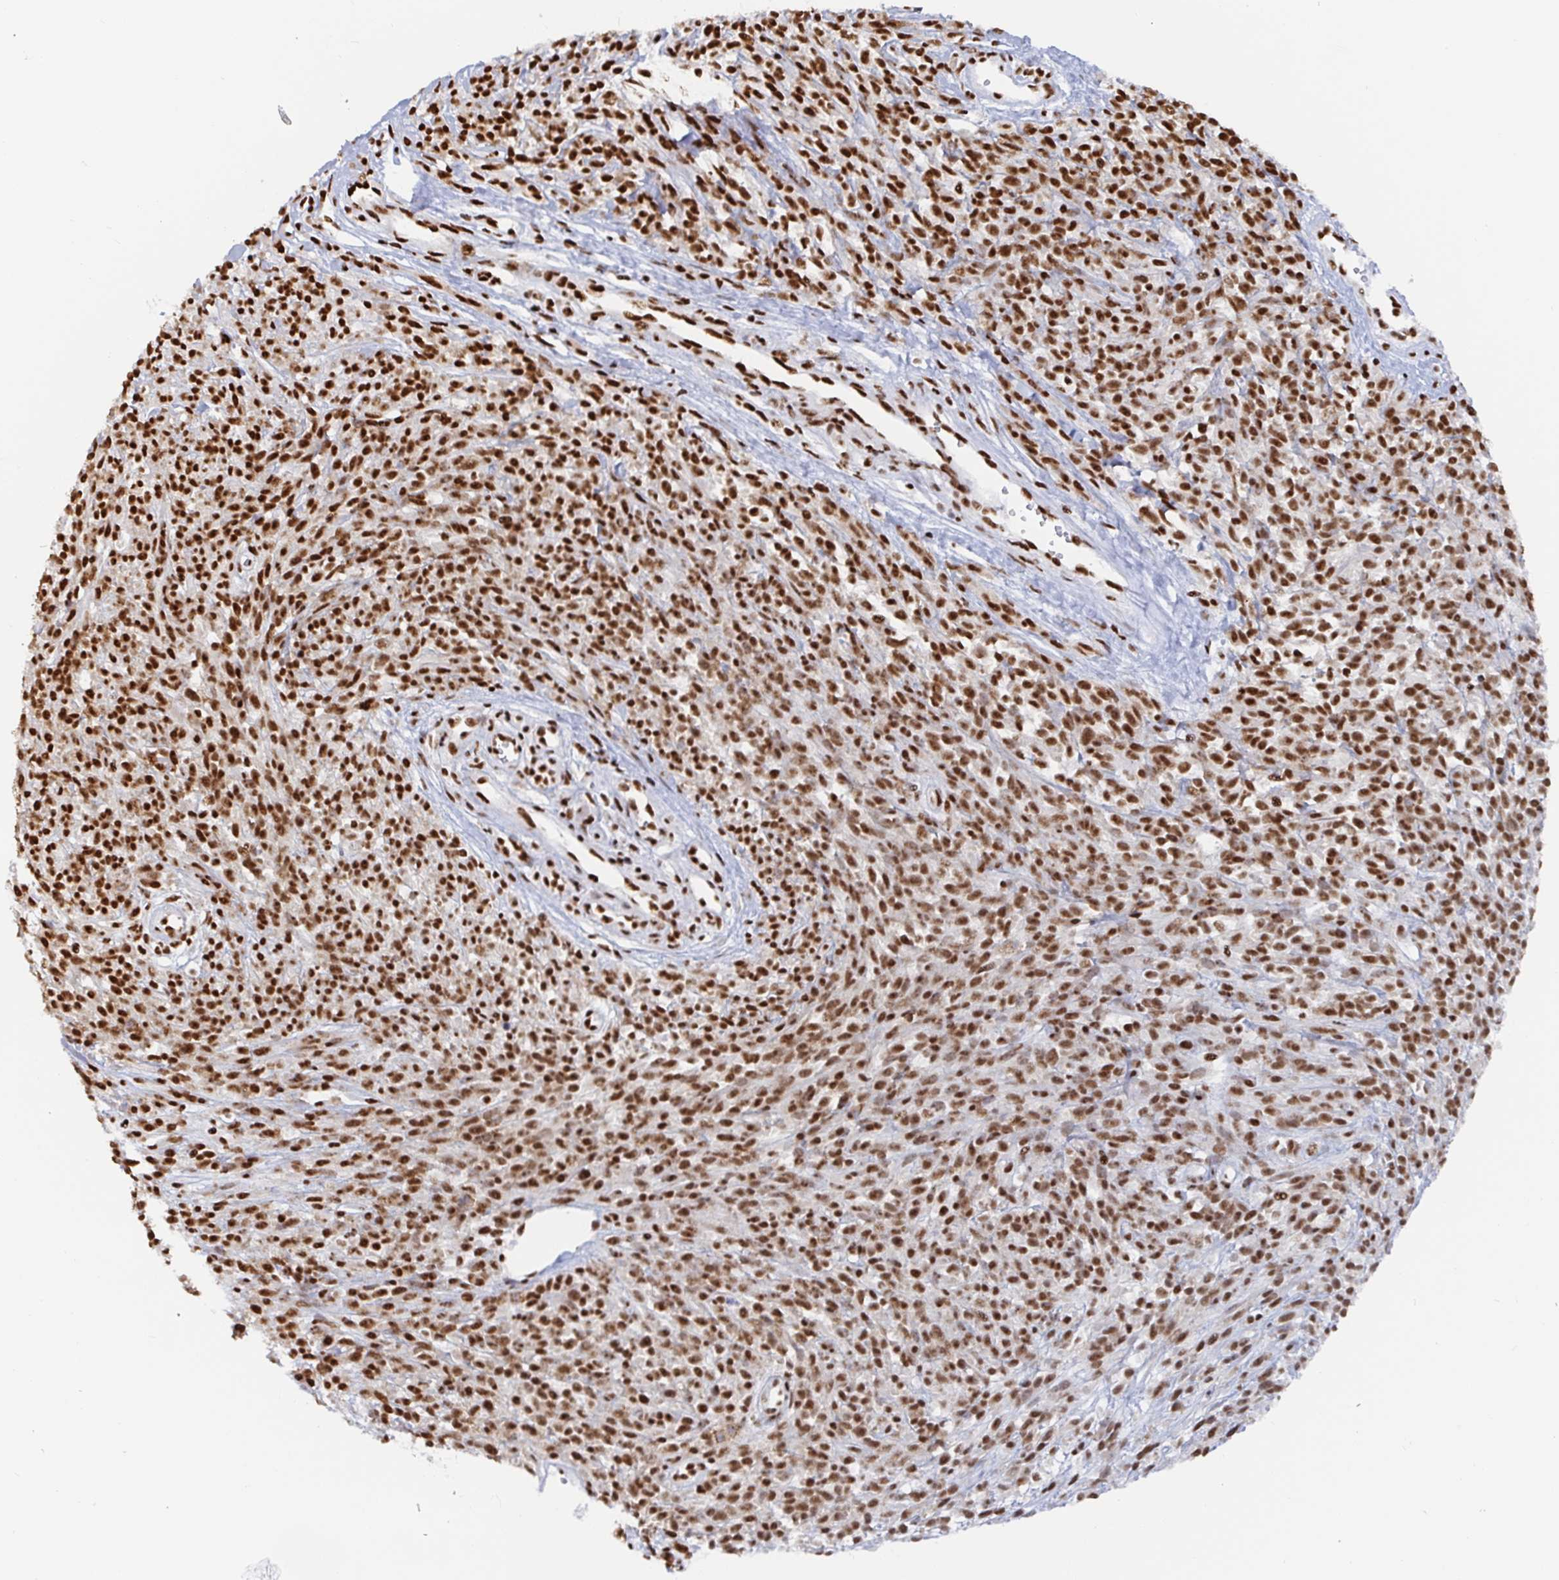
{"staining": {"intensity": "strong", "quantity": ">75%", "location": "nuclear"}, "tissue": "melanoma", "cell_type": "Tumor cells", "image_type": "cancer", "snomed": [{"axis": "morphology", "description": "Malignant melanoma, NOS"}, {"axis": "topography", "description": "Skin"}, {"axis": "topography", "description": "Skin of trunk"}], "caption": "Human malignant melanoma stained for a protein (brown) displays strong nuclear positive expression in about >75% of tumor cells.", "gene": "EWSR1", "patient": {"sex": "male", "age": 74}}